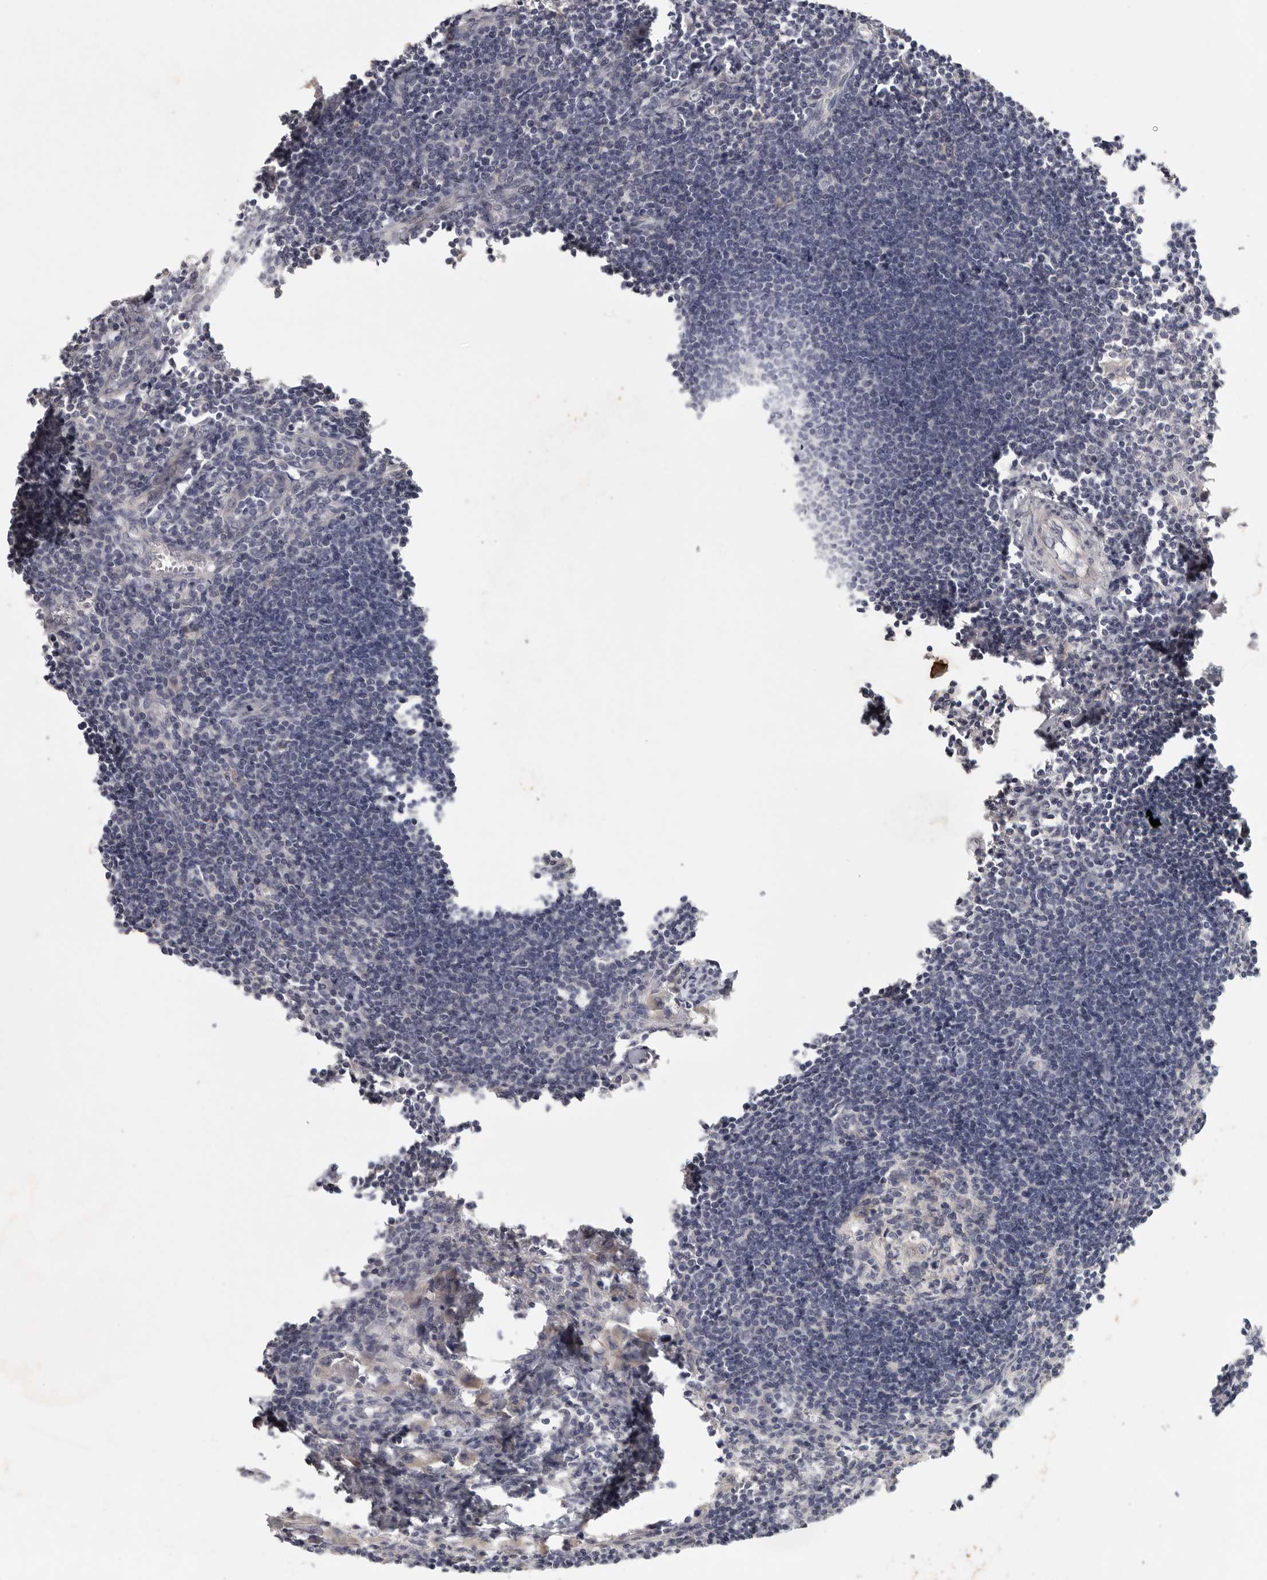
{"staining": {"intensity": "moderate", "quantity": "<25%", "location": "cytoplasmic/membranous"}, "tissue": "lymph node", "cell_type": "Germinal center cells", "image_type": "normal", "snomed": [{"axis": "morphology", "description": "Normal tissue, NOS"}, {"axis": "morphology", "description": "Malignant melanoma, Metastatic site"}, {"axis": "topography", "description": "Lymph node"}], "caption": "The image reveals immunohistochemical staining of unremarkable lymph node. There is moderate cytoplasmic/membranous expression is appreciated in about <25% of germinal center cells.", "gene": "CFAP298", "patient": {"sex": "male", "age": 41}}